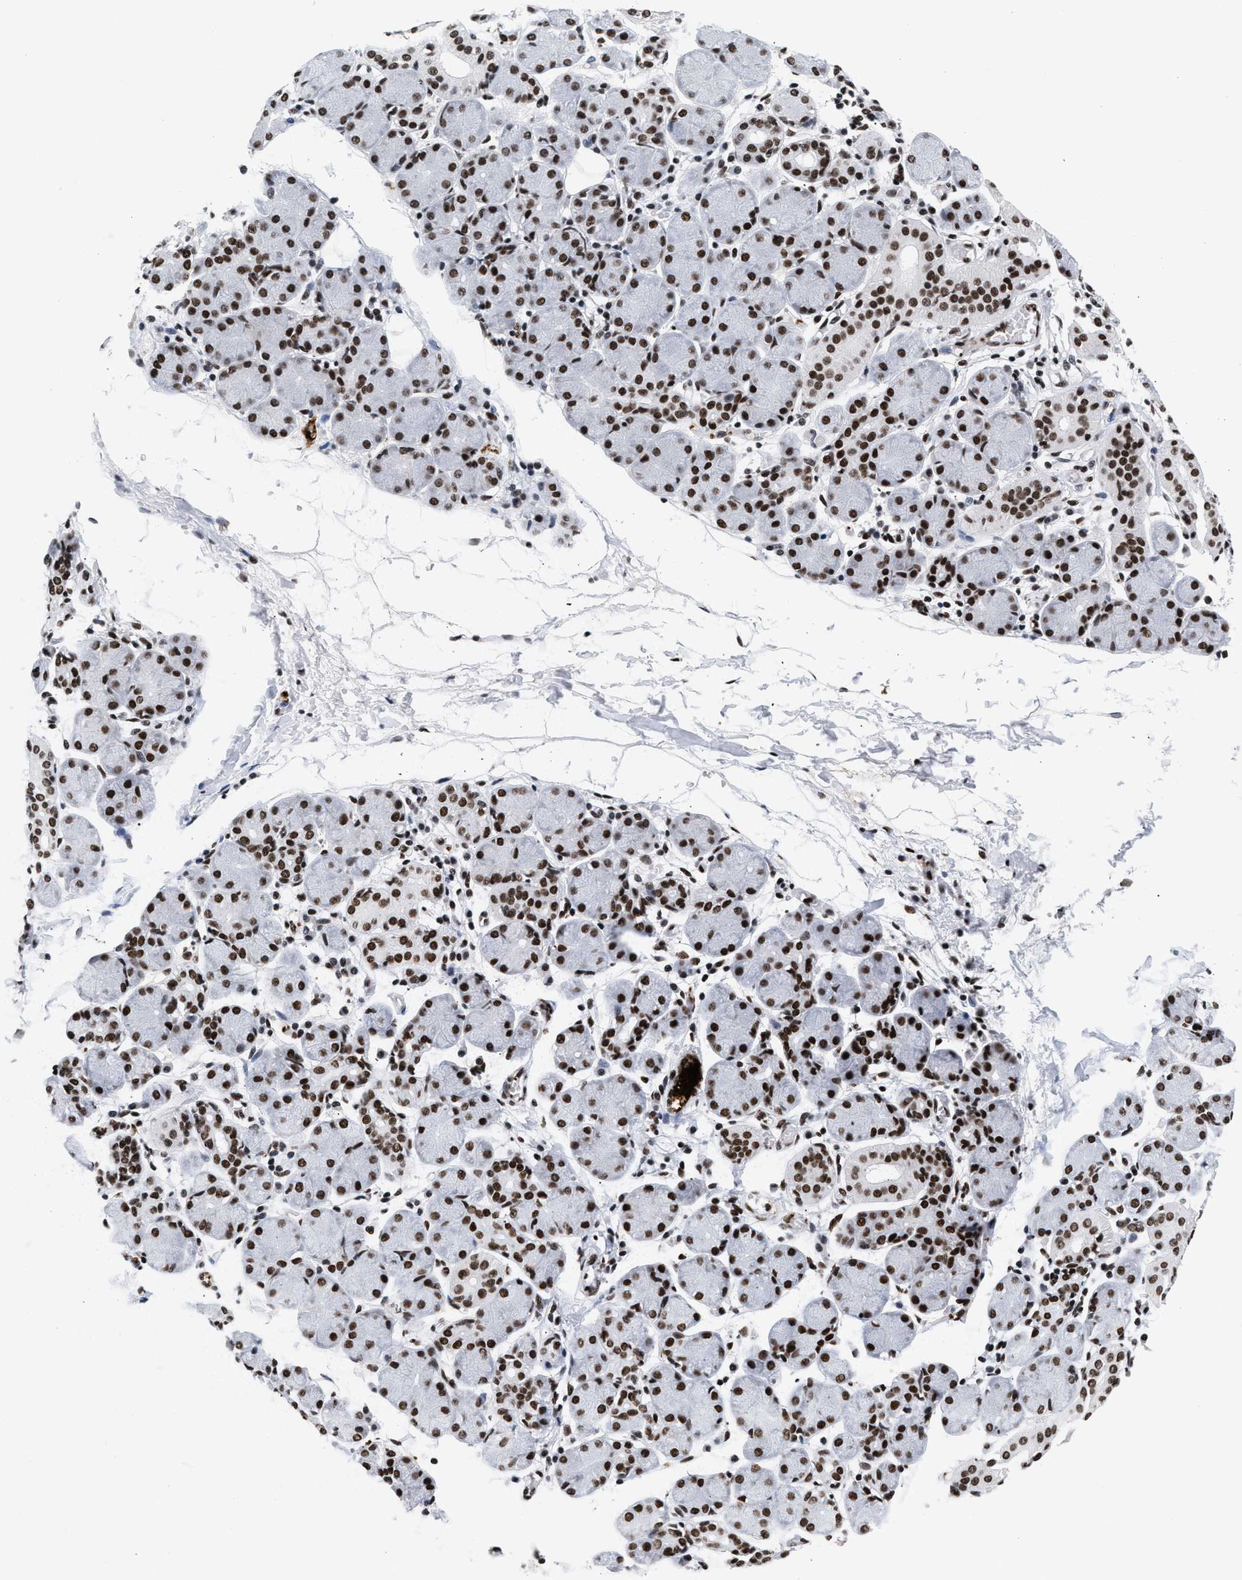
{"staining": {"intensity": "moderate", "quantity": ">75%", "location": "nuclear"}, "tissue": "salivary gland", "cell_type": "Glandular cells", "image_type": "normal", "snomed": [{"axis": "morphology", "description": "Normal tissue, NOS"}, {"axis": "topography", "description": "Salivary gland"}], "caption": "A photomicrograph of human salivary gland stained for a protein reveals moderate nuclear brown staining in glandular cells. (IHC, brightfield microscopy, high magnification).", "gene": "RAD21", "patient": {"sex": "female", "age": 24}}